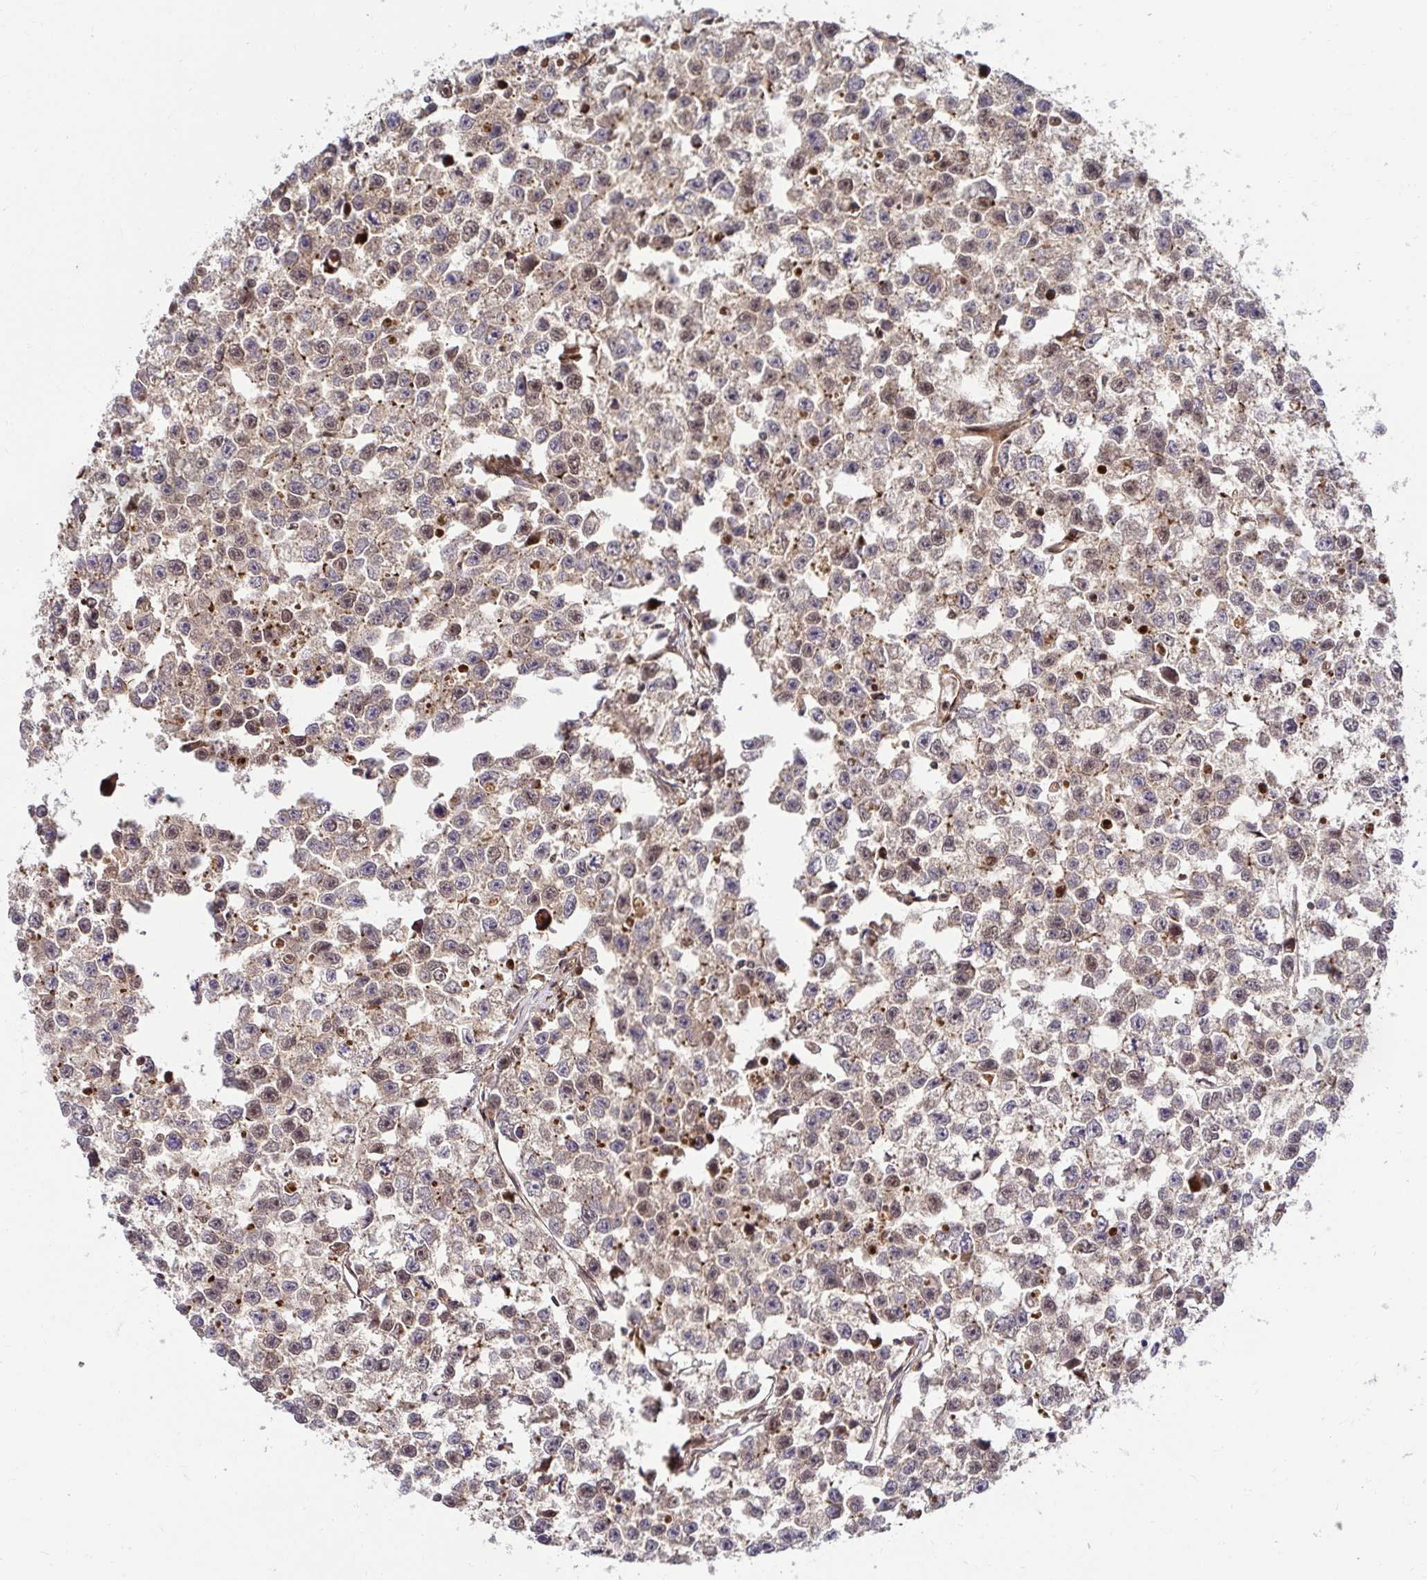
{"staining": {"intensity": "weak", "quantity": "<25%", "location": "nuclear"}, "tissue": "testis cancer", "cell_type": "Tumor cells", "image_type": "cancer", "snomed": [{"axis": "morphology", "description": "Seminoma, NOS"}, {"axis": "topography", "description": "Testis"}], "caption": "Immunohistochemistry of human seminoma (testis) displays no expression in tumor cells.", "gene": "PSMA4", "patient": {"sex": "male", "age": 26}}